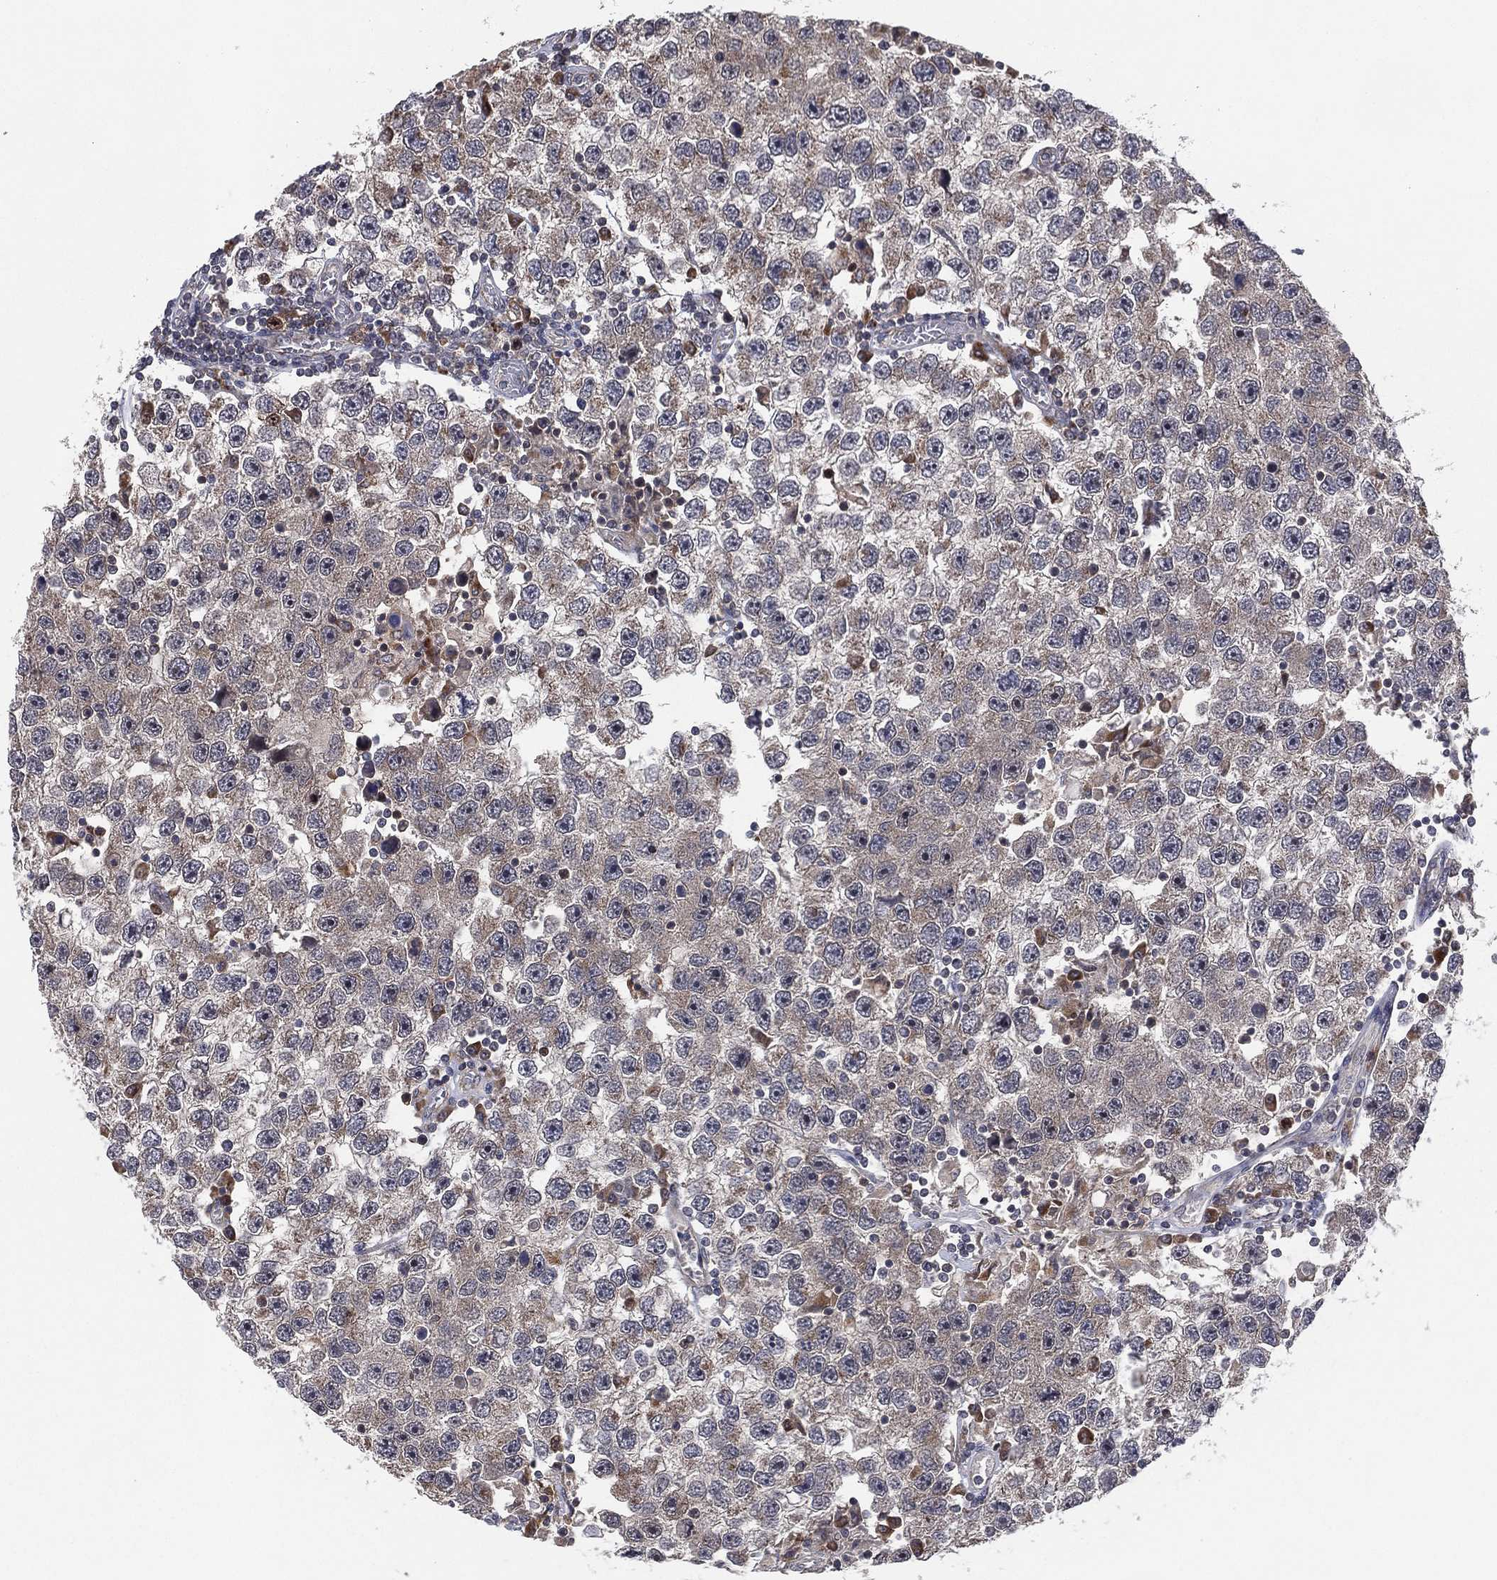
{"staining": {"intensity": "weak", "quantity": "25%-75%", "location": "cytoplasmic/membranous"}, "tissue": "testis cancer", "cell_type": "Tumor cells", "image_type": "cancer", "snomed": [{"axis": "morphology", "description": "Seminoma, NOS"}, {"axis": "topography", "description": "Testis"}], "caption": "High-magnification brightfield microscopy of testis cancer (seminoma) stained with DAB (brown) and counterstained with hematoxylin (blue). tumor cells exhibit weak cytoplasmic/membranous positivity is present in approximately25%-75% of cells.", "gene": "FAM104A", "patient": {"sex": "male", "age": 26}}